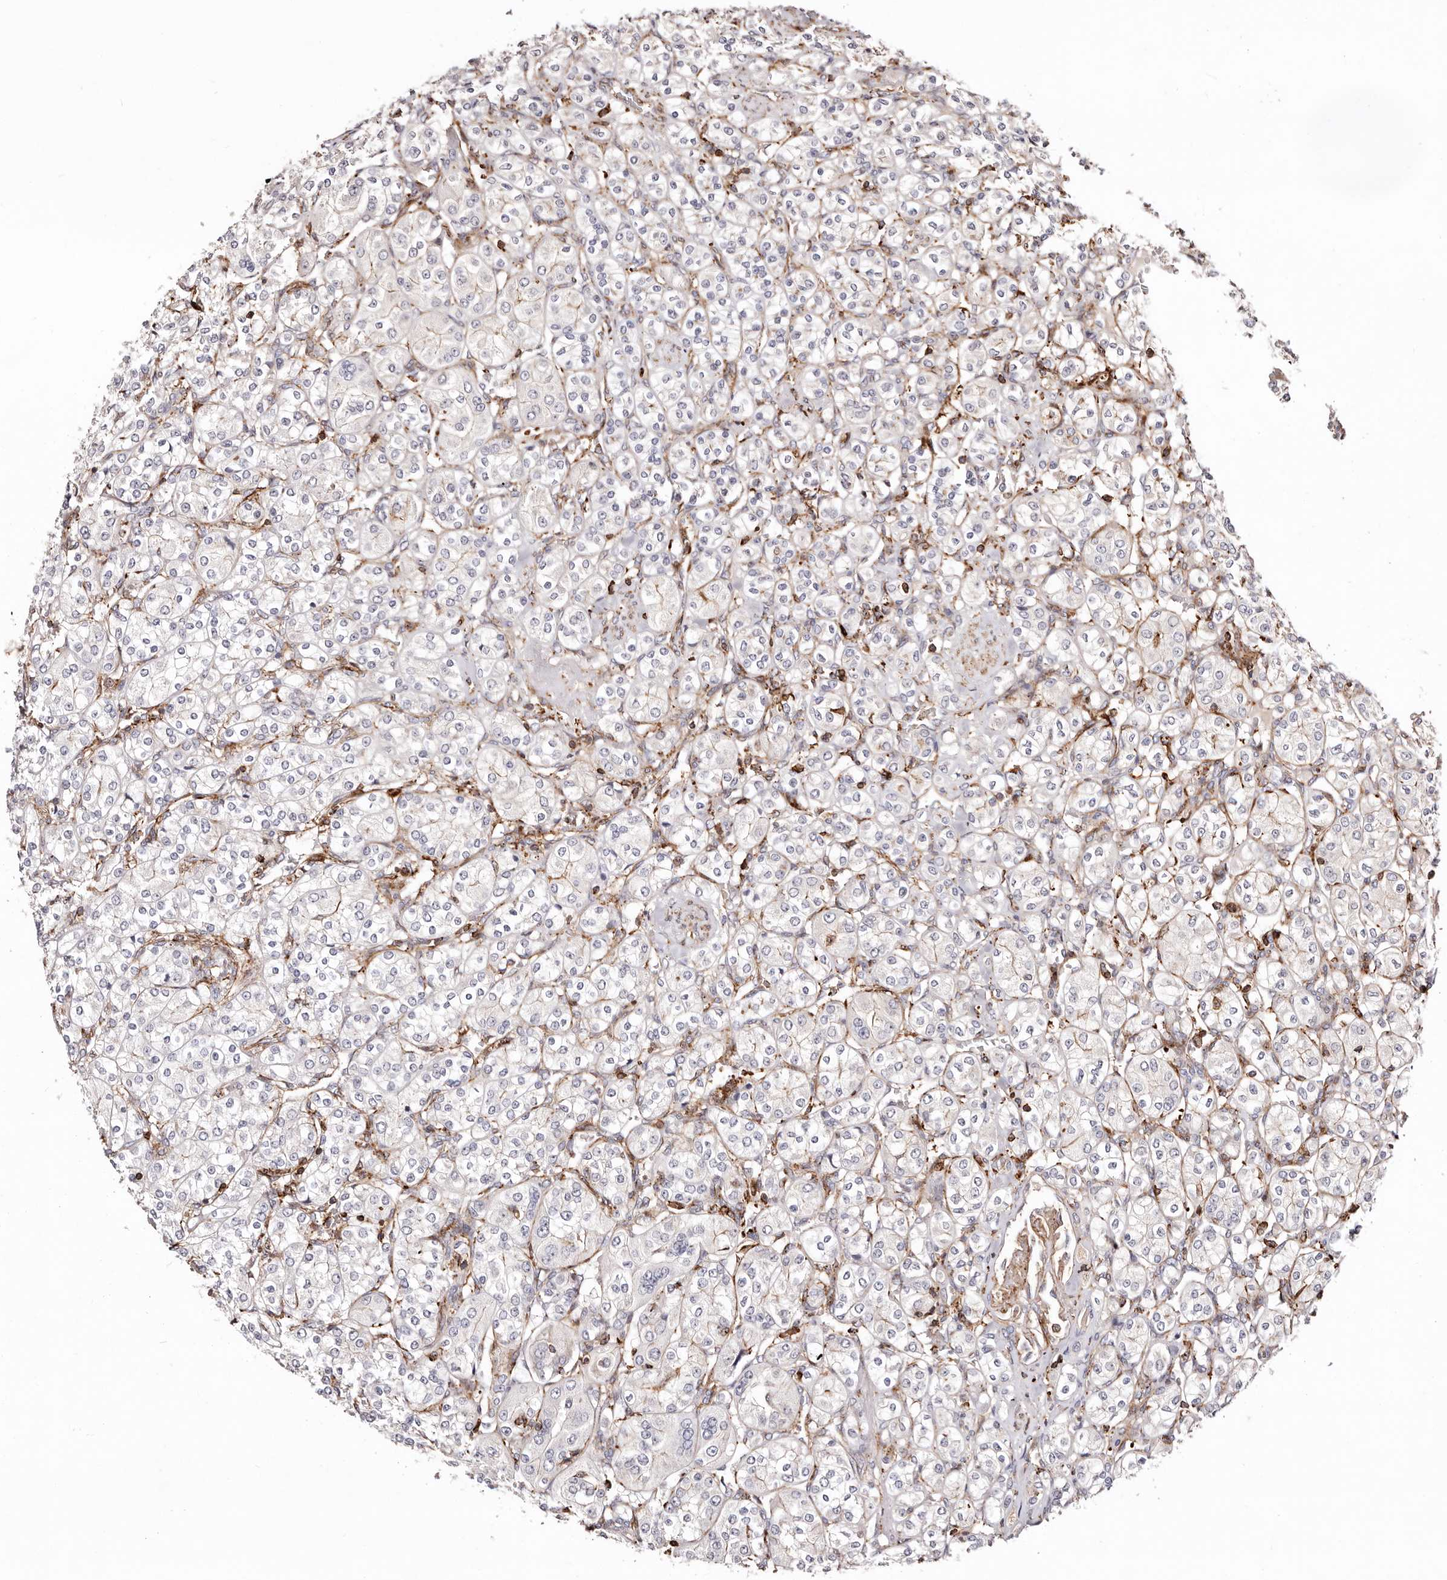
{"staining": {"intensity": "negative", "quantity": "none", "location": "none"}, "tissue": "renal cancer", "cell_type": "Tumor cells", "image_type": "cancer", "snomed": [{"axis": "morphology", "description": "Adenocarcinoma, NOS"}, {"axis": "topography", "description": "Kidney"}], "caption": "This is an immunohistochemistry histopathology image of human renal adenocarcinoma. There is no staining in tumor cells.", "gene": "PTPN22", "patient": {"sex": "male", "age": 77}}